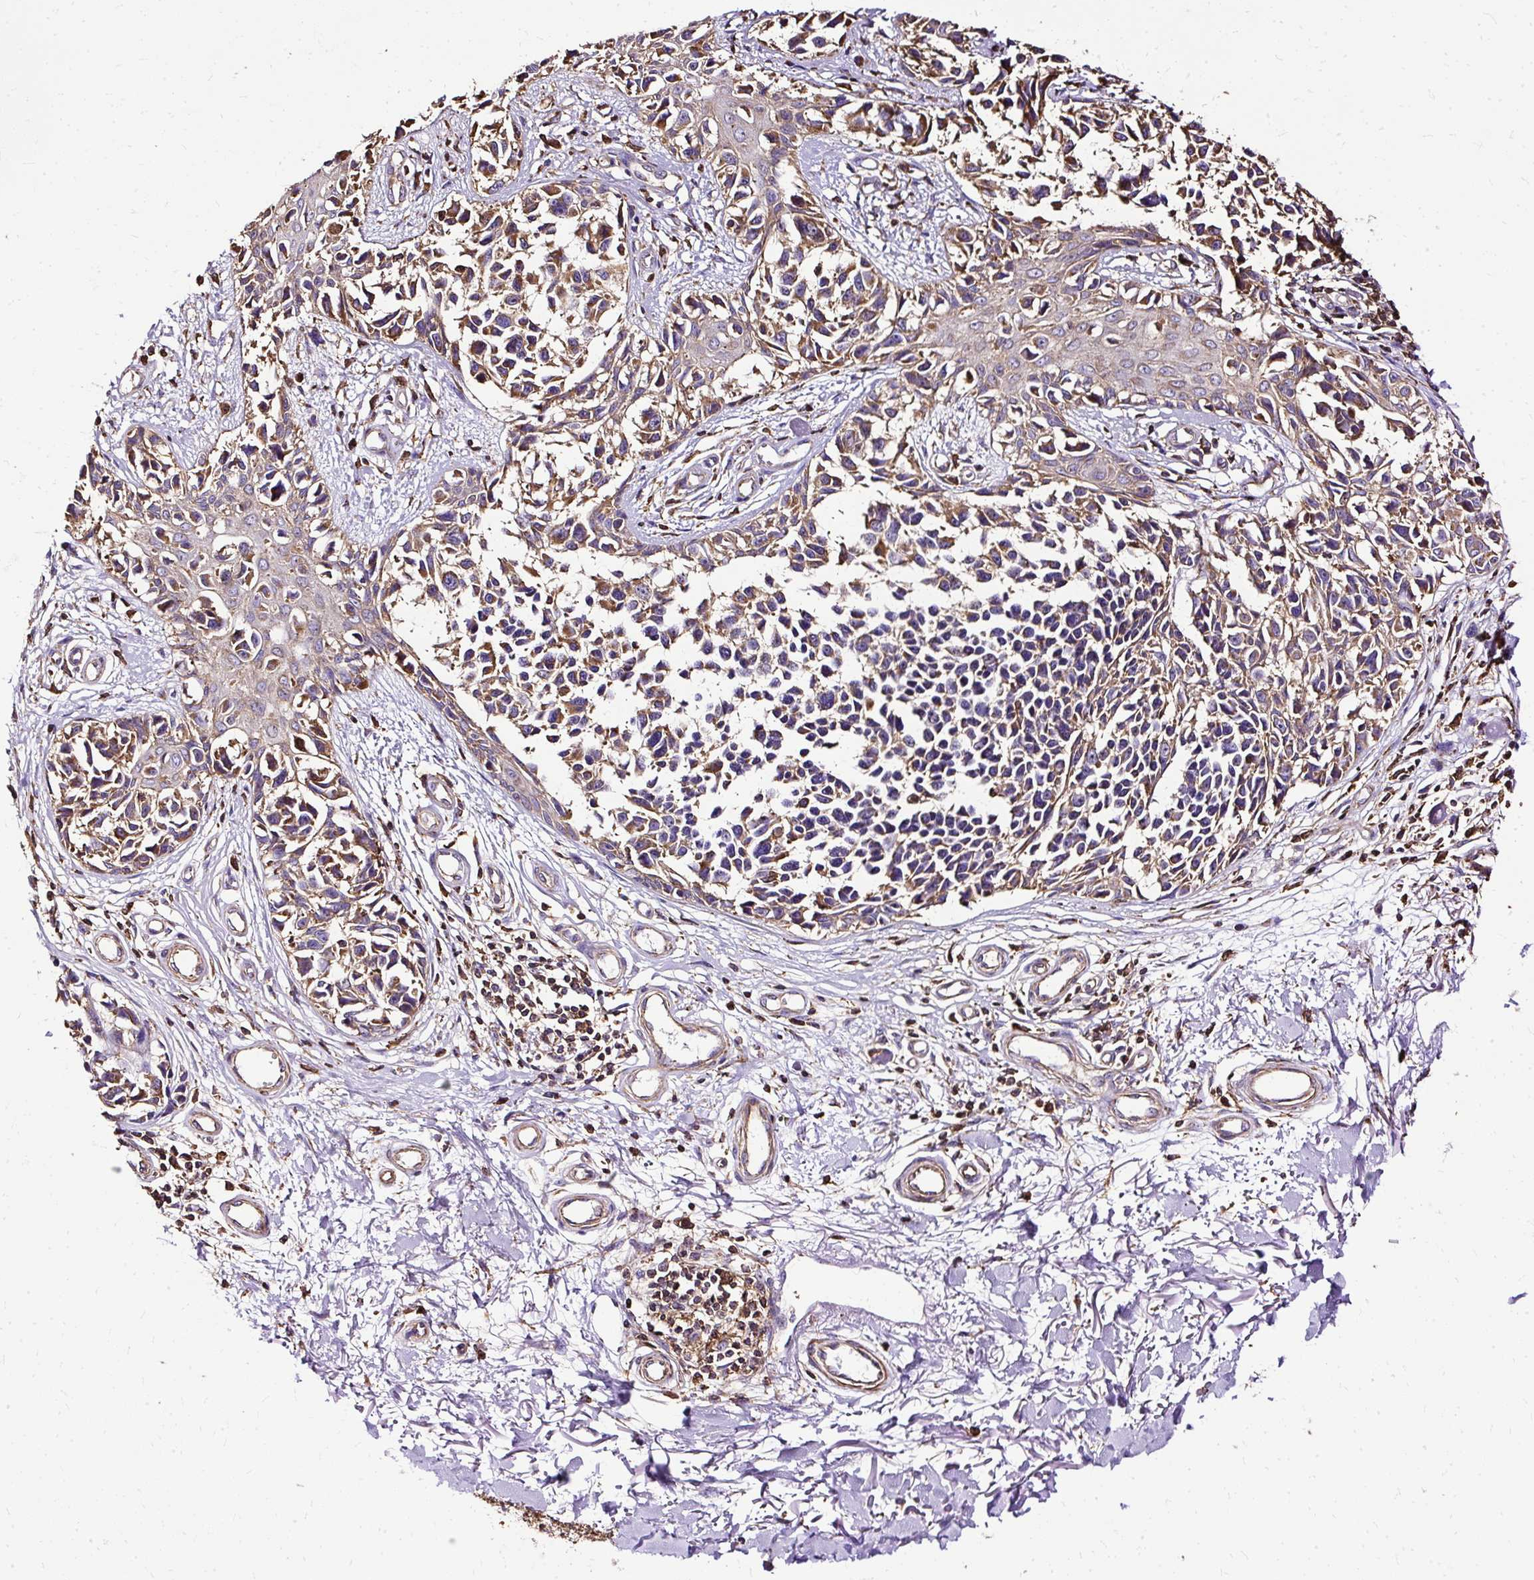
{"staining": {"intensity": "moderate", "quantity": ">75%", "location": "cytoplasmic/membranous"}, "tissue": "melanoma", "cell_type": "Tumor cells", "image_type": "cancer", "snomed": [{"axis": "morphology", "description": "Malignant melanoma, NOS"}, {"axis": "topography", "description": "Skin"}], "caption": "Melanoma stained with a brown dye displays moderate cytoplasmic/membranous positive positivity in about >75% of tumor cells.", "gene": "KLHL11", "patient": {"sex": "male", "age": 73}}